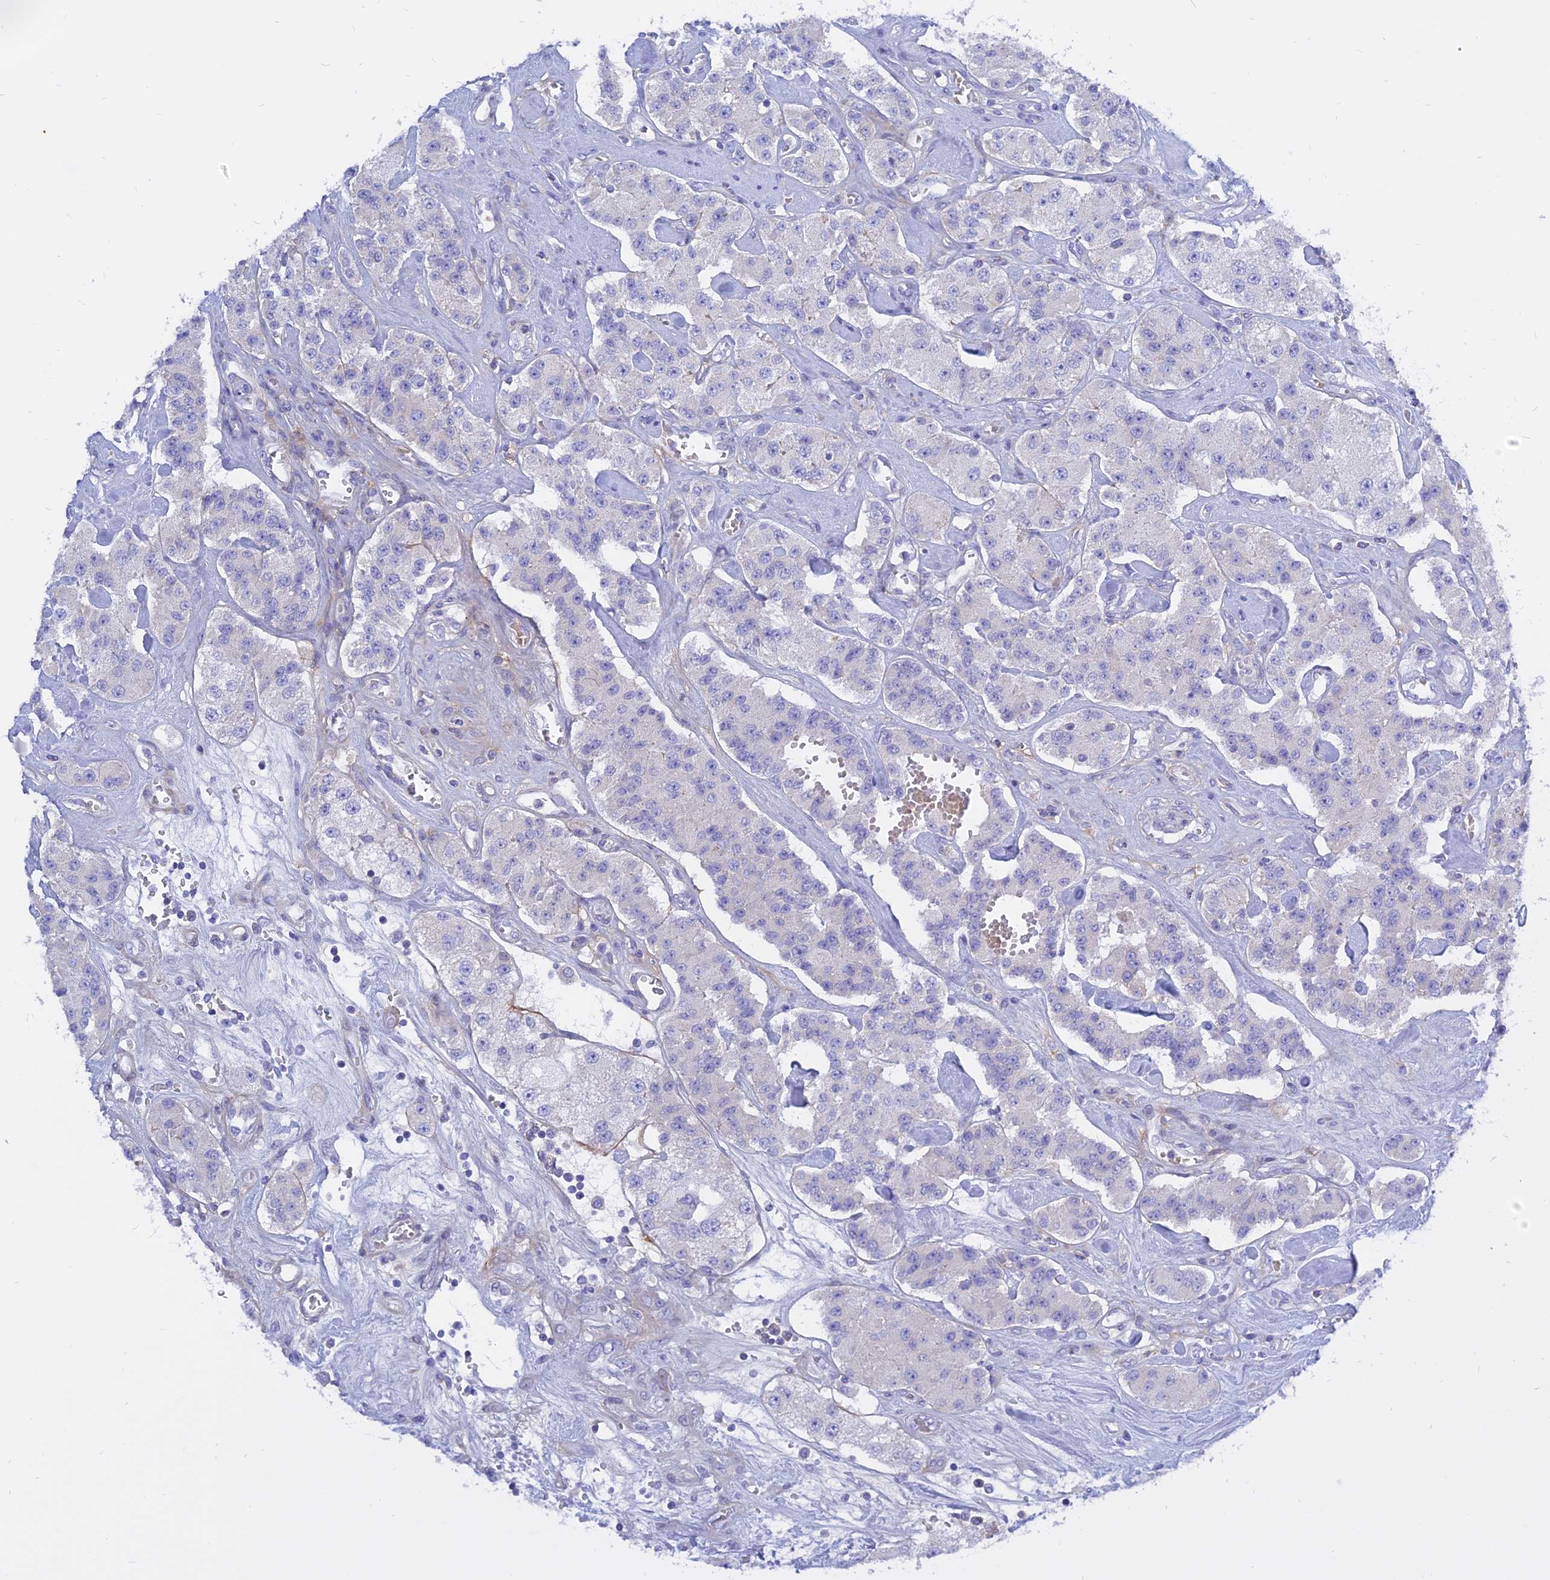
{"staining": {"intensity": "negative", "quantity": "none", "location": "none"}, "tissue": "carcinoid", "cell_type": "Tumor cells", "image_type": "cancer", "snomed": [{"axis": "morphology", "description": "Carcinoid, malignant, NOS"}, {"axis": "topography", "description": "Pancreas"}], "caption": "DAB (3,3'-diaminobenzidine) immunohistochemical staining of human carcinoid (malignant) exhibits no significant expression in tumor cells.", "gene": "MBD3L1", "patient": {"sex": "male", "age": 41}}